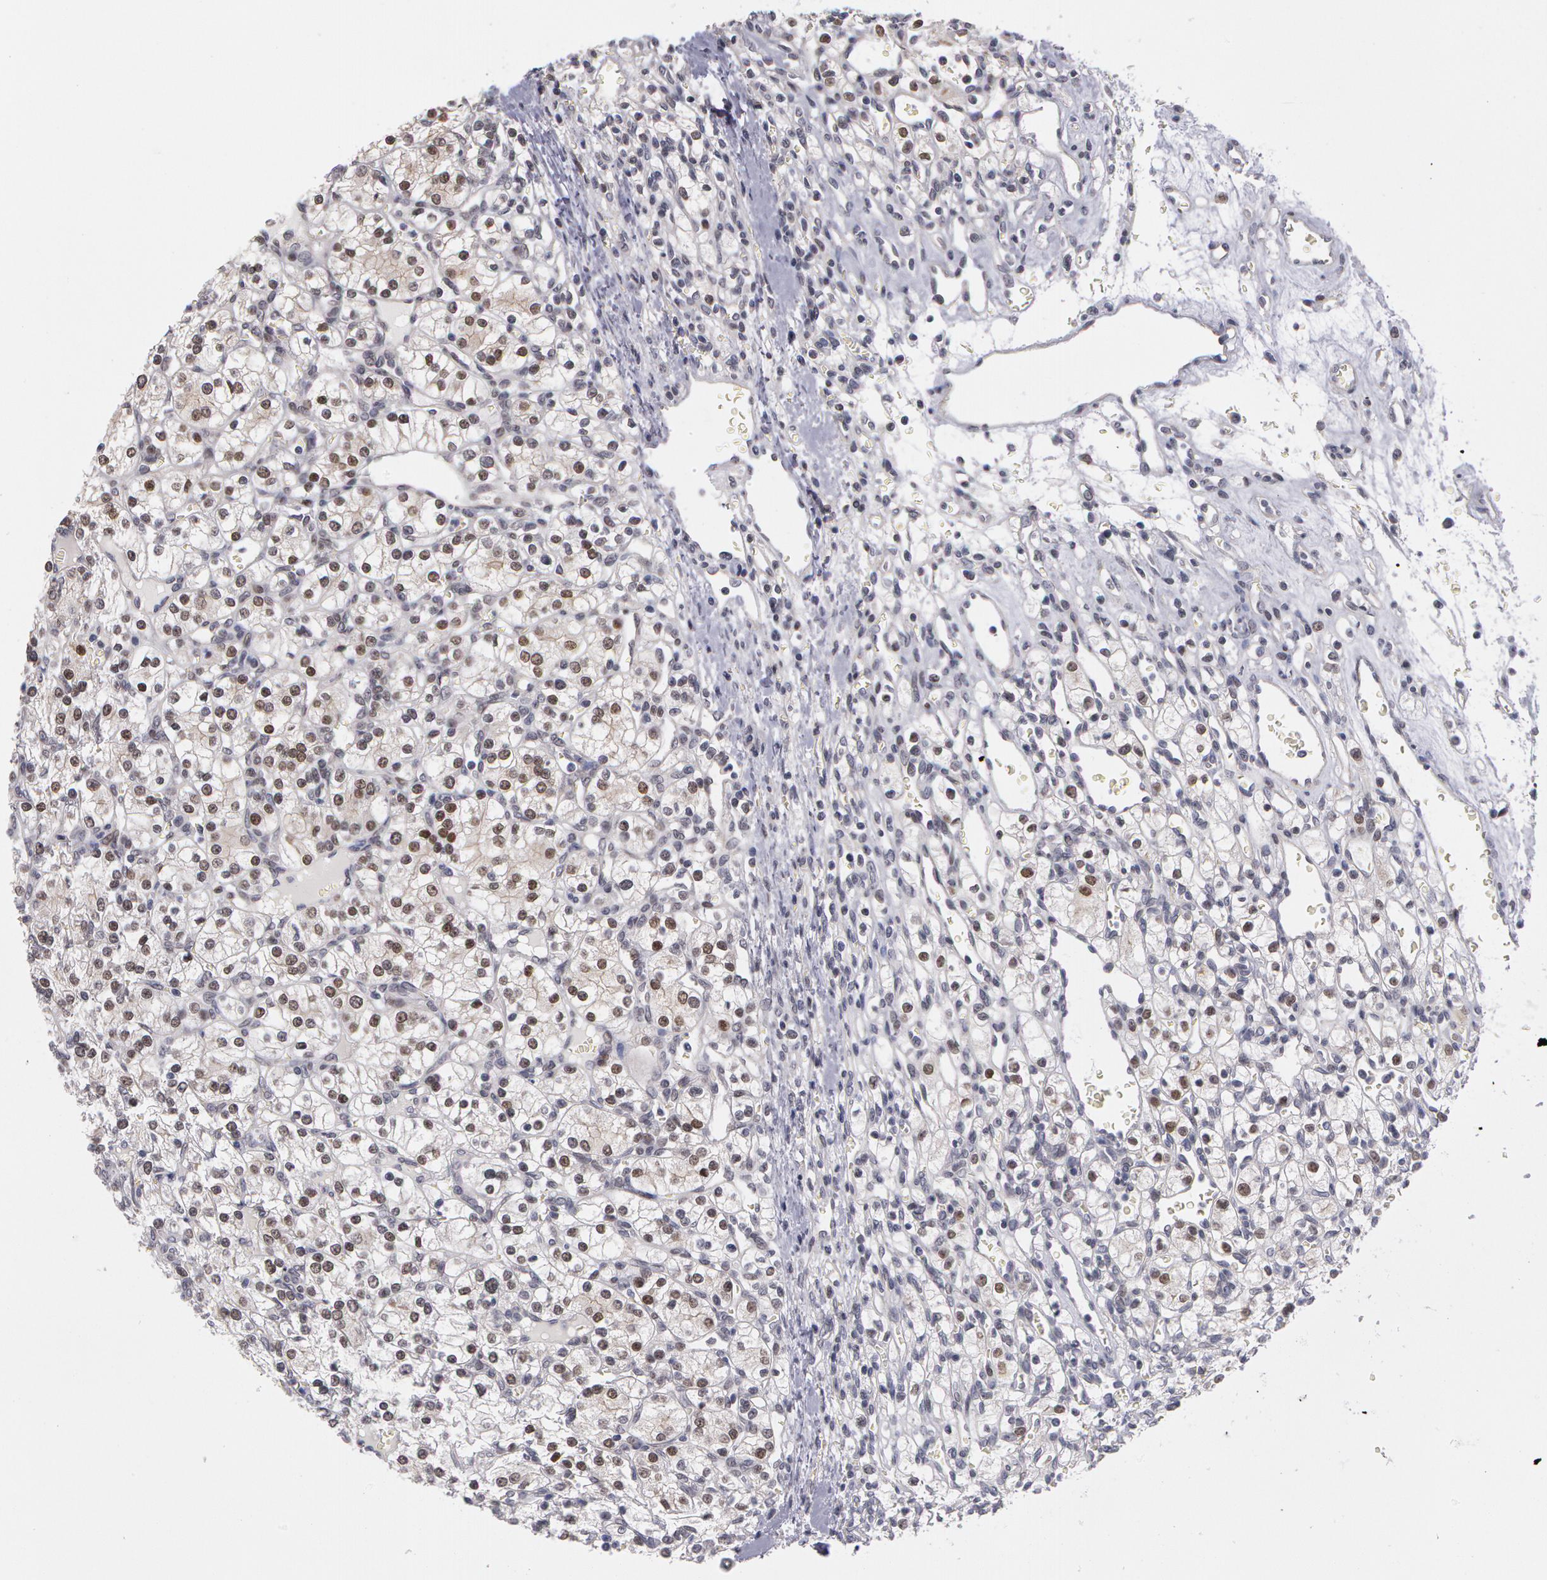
{"staining": {"intensity": "weak", "quantity": "<25%", "location": "nuclear"}, "tissue": "renal cancer", "cell_type": "Tumor cells", "image_type": "cancer", "snomed": [{"axis": "morphology", "description": "Adenocarcinoma, NOS"}, {"axis": "topography", "description": "Kidney"}], "caption": "Immunohistochemical staining of renal adenocarcinoma displays no significant positivity in tumor cells.", "gene": "PRICKLE1", "patient": {"sex": "female", "age": 62}}